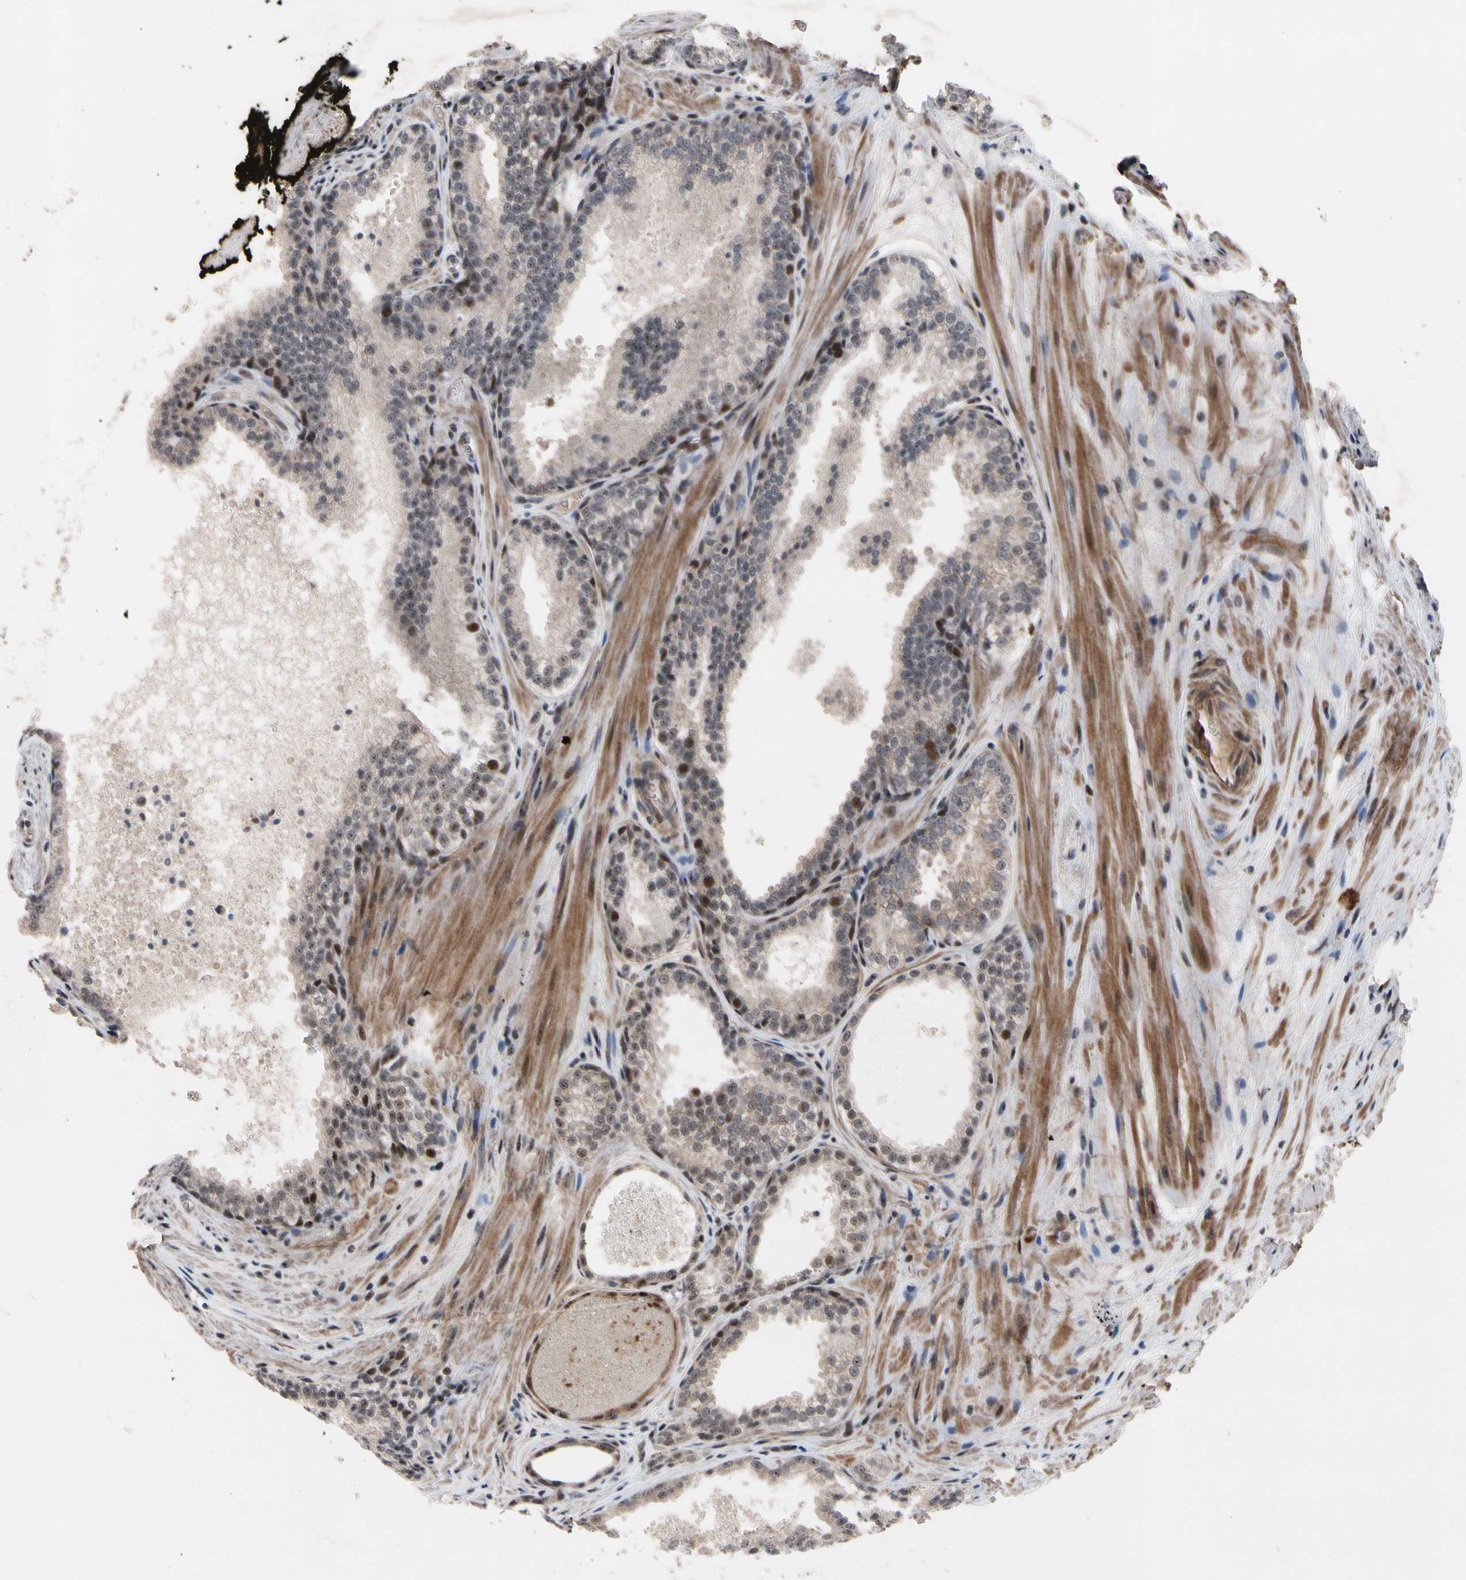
{"staining": {"intensity": "moderate", "quantity": "<25%", "location": "cytoplasmic/membranous,nuclear"}, "tissue": "prostate cancer", "cell_type": "Tumor cells", "image_type": "cancer", "snomed": [{"axis": "morphology", "description": "Adenocarcinoma, Low grade"}, {"axis": "topography", "description": "Prostate"}], "caption": "A photomicrograph showing moderate cytoplasmic/membranous and nuclear staining in approximately <25% of tumor cells in adenocarcinoma (low-grade) (prostate), as visualized by brown immunohistochemical staining.", "gene": "SOX7", "patient": {"sex": "male", "age": 60}}